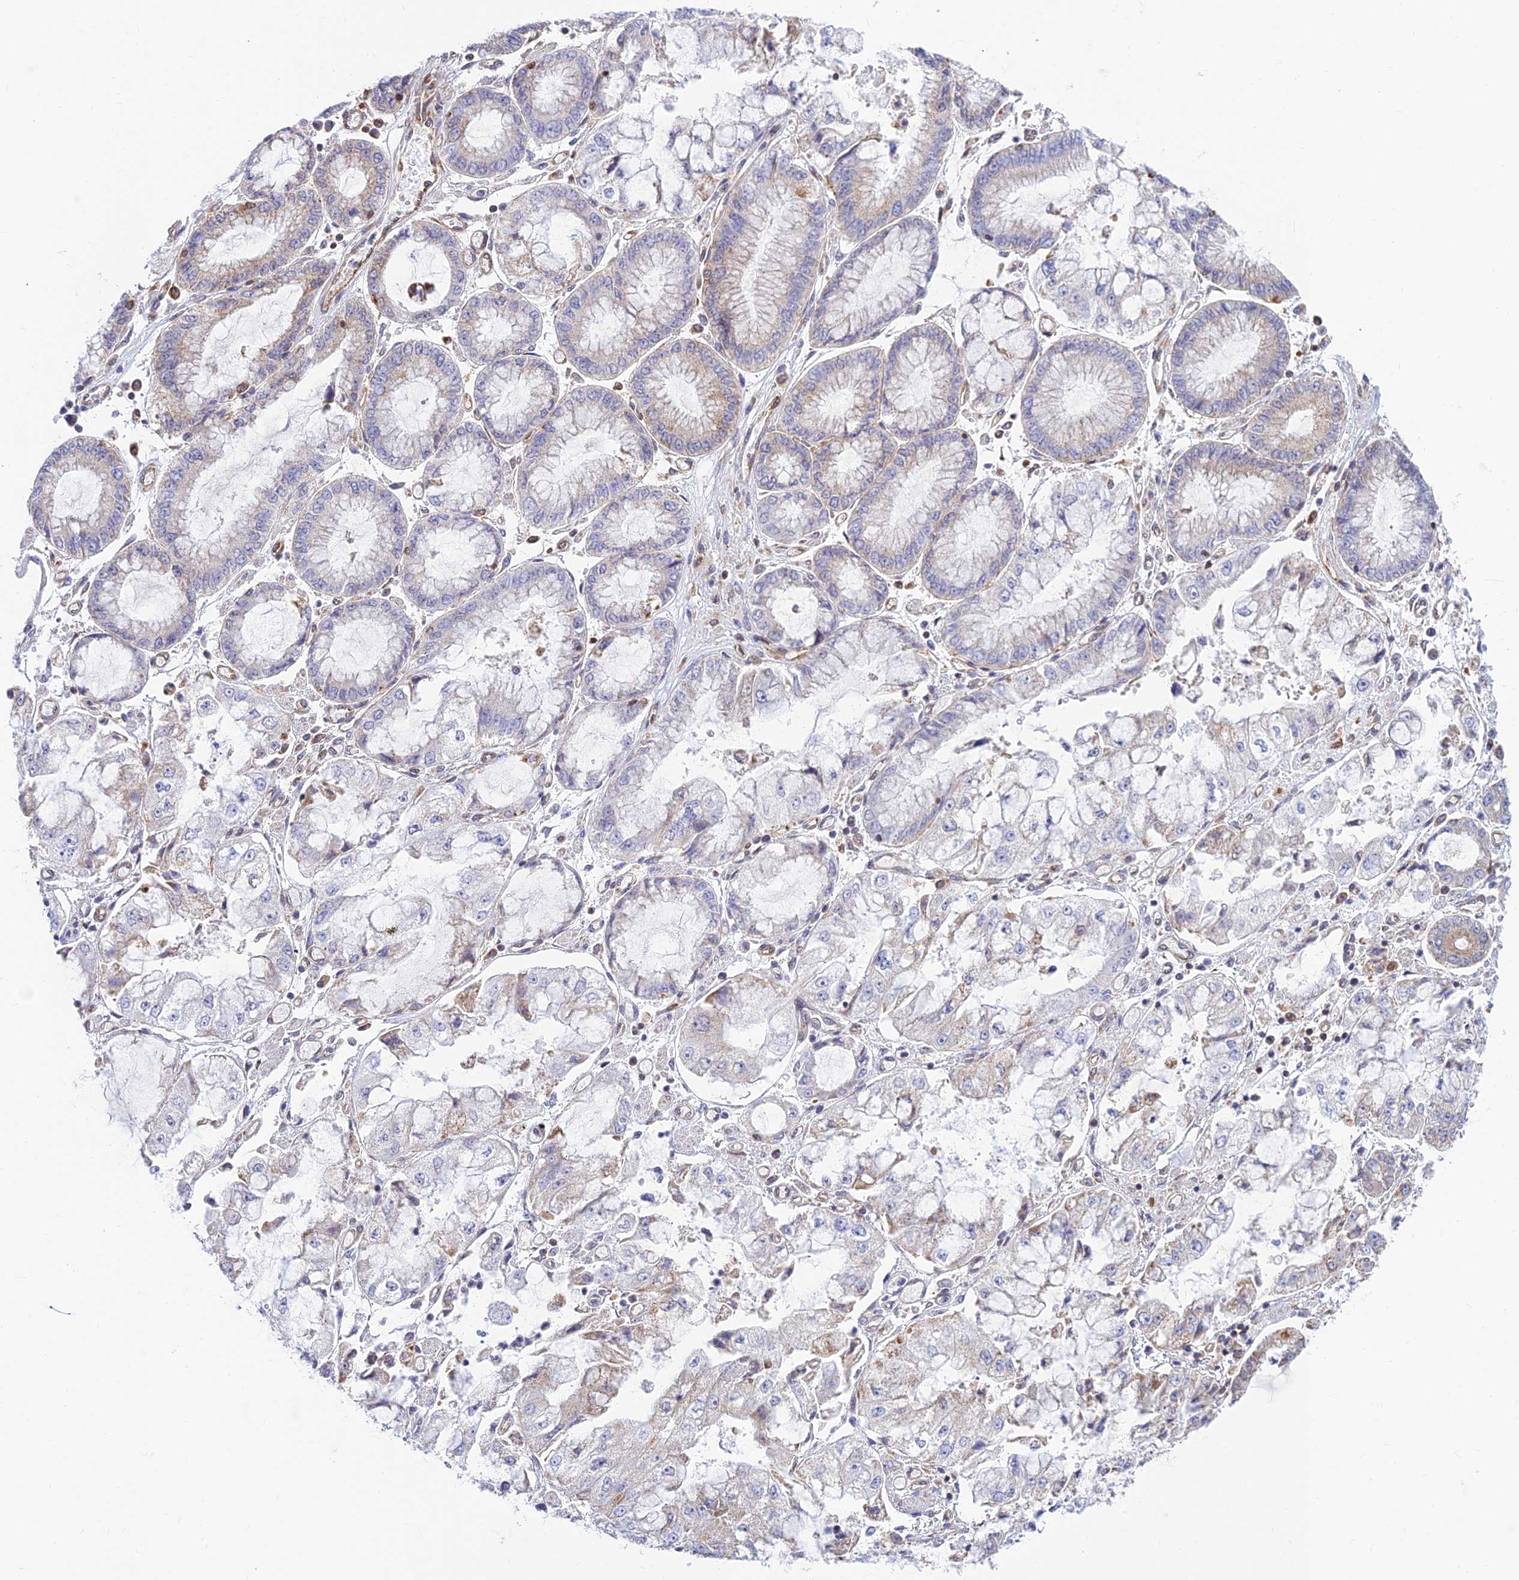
{"staining": {"intensity": "negative", "quantity": "none", "location": "none"}, "tissue": "stomach cancer", "cell_type": "Tumor cells", "image_type": "cancer", "snomed": [{"axis": "morphology", "description": "Adenocarcinoma, NOS"}, {"axis": "topography", "description": "Stomach"}], "caption": "Tumor cells show no significant protein staining in stomach adenocarcinoma.", "gene": "LYSMD2", "patient": {"sex": "male", "age": 76}}